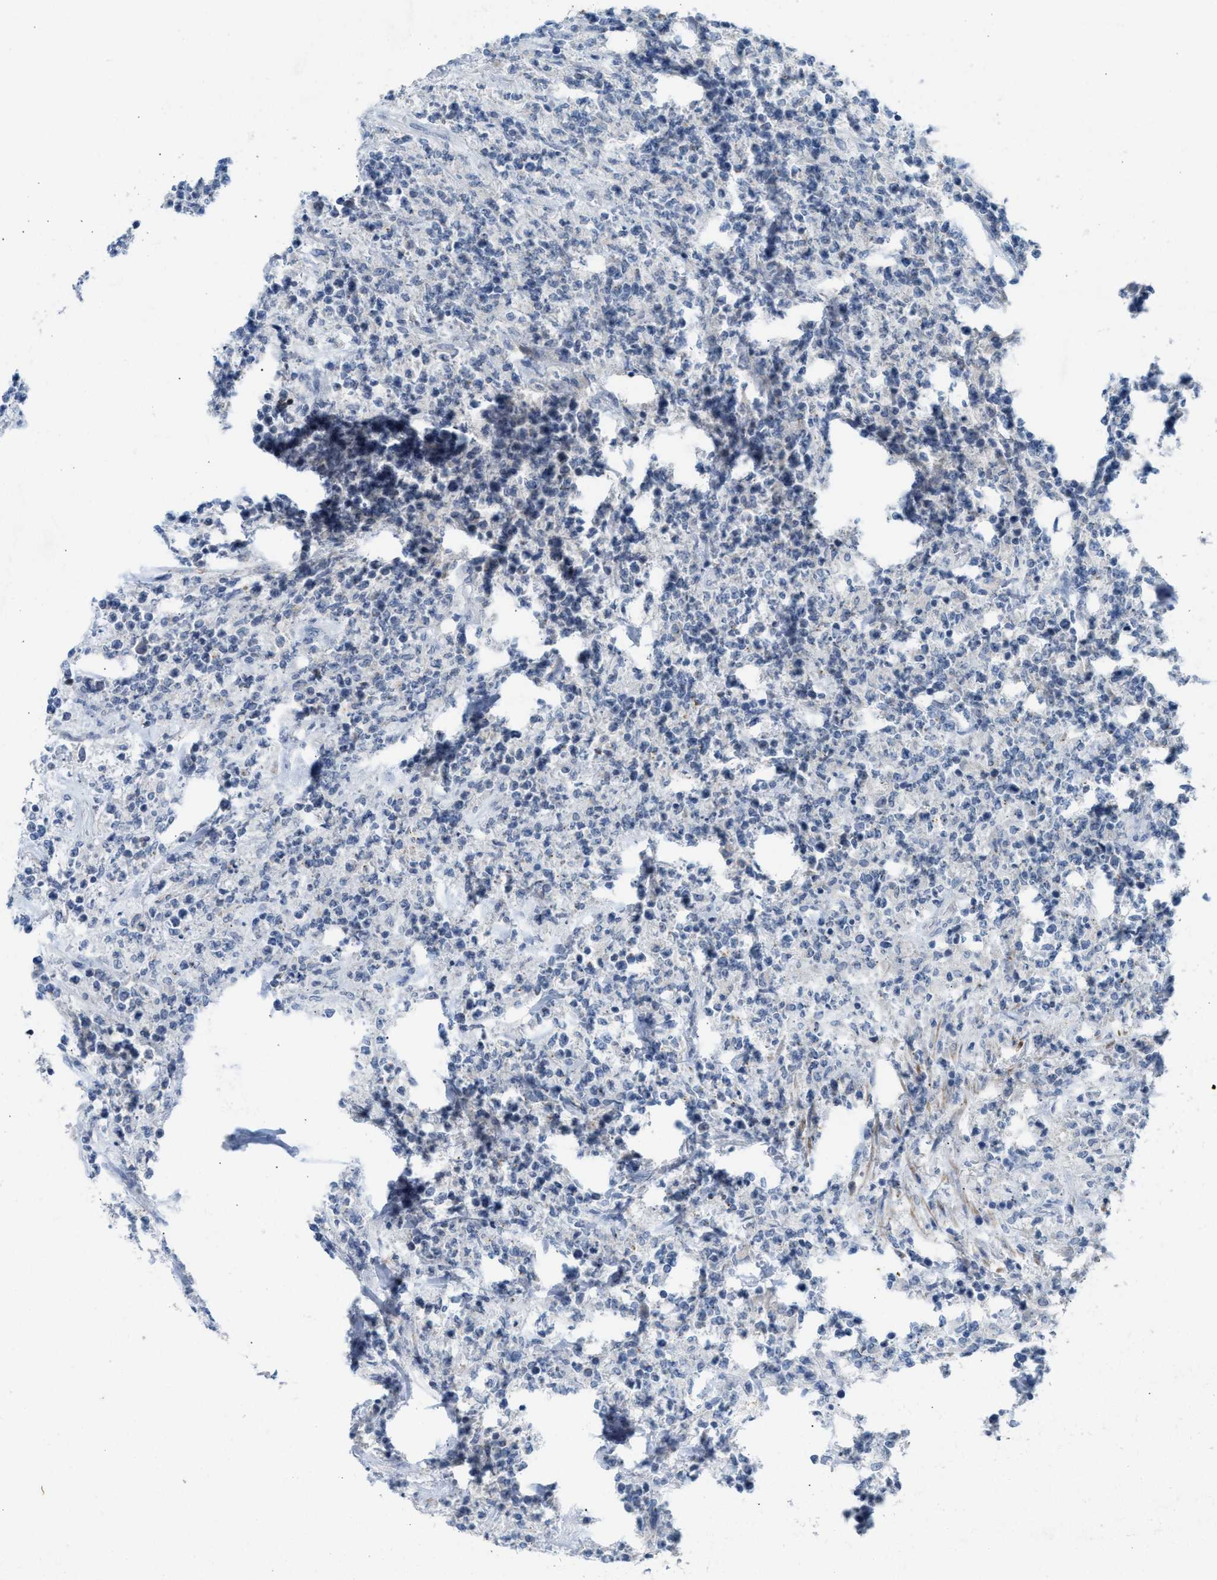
{"staining": {"intensity": "negative", "quantity": "none", "location": "none"}, "tissue": "lymphoma", "cell_type": "Tumor cells", "image_type": "cancer", "snomed": [{"axis": "morphology", "description": "Malignant lymphoma, non-Hodgkin's type, High grade"}, {"axis": "topography", "description": "Soft tissue"}], "caption": "An image of human high-grade malignant lymphoma, non-Hodgkin's type is negative for staining in tumor cells.", "gene": "SLC5A5", "patient": {"sex": "male", "age": 18}}